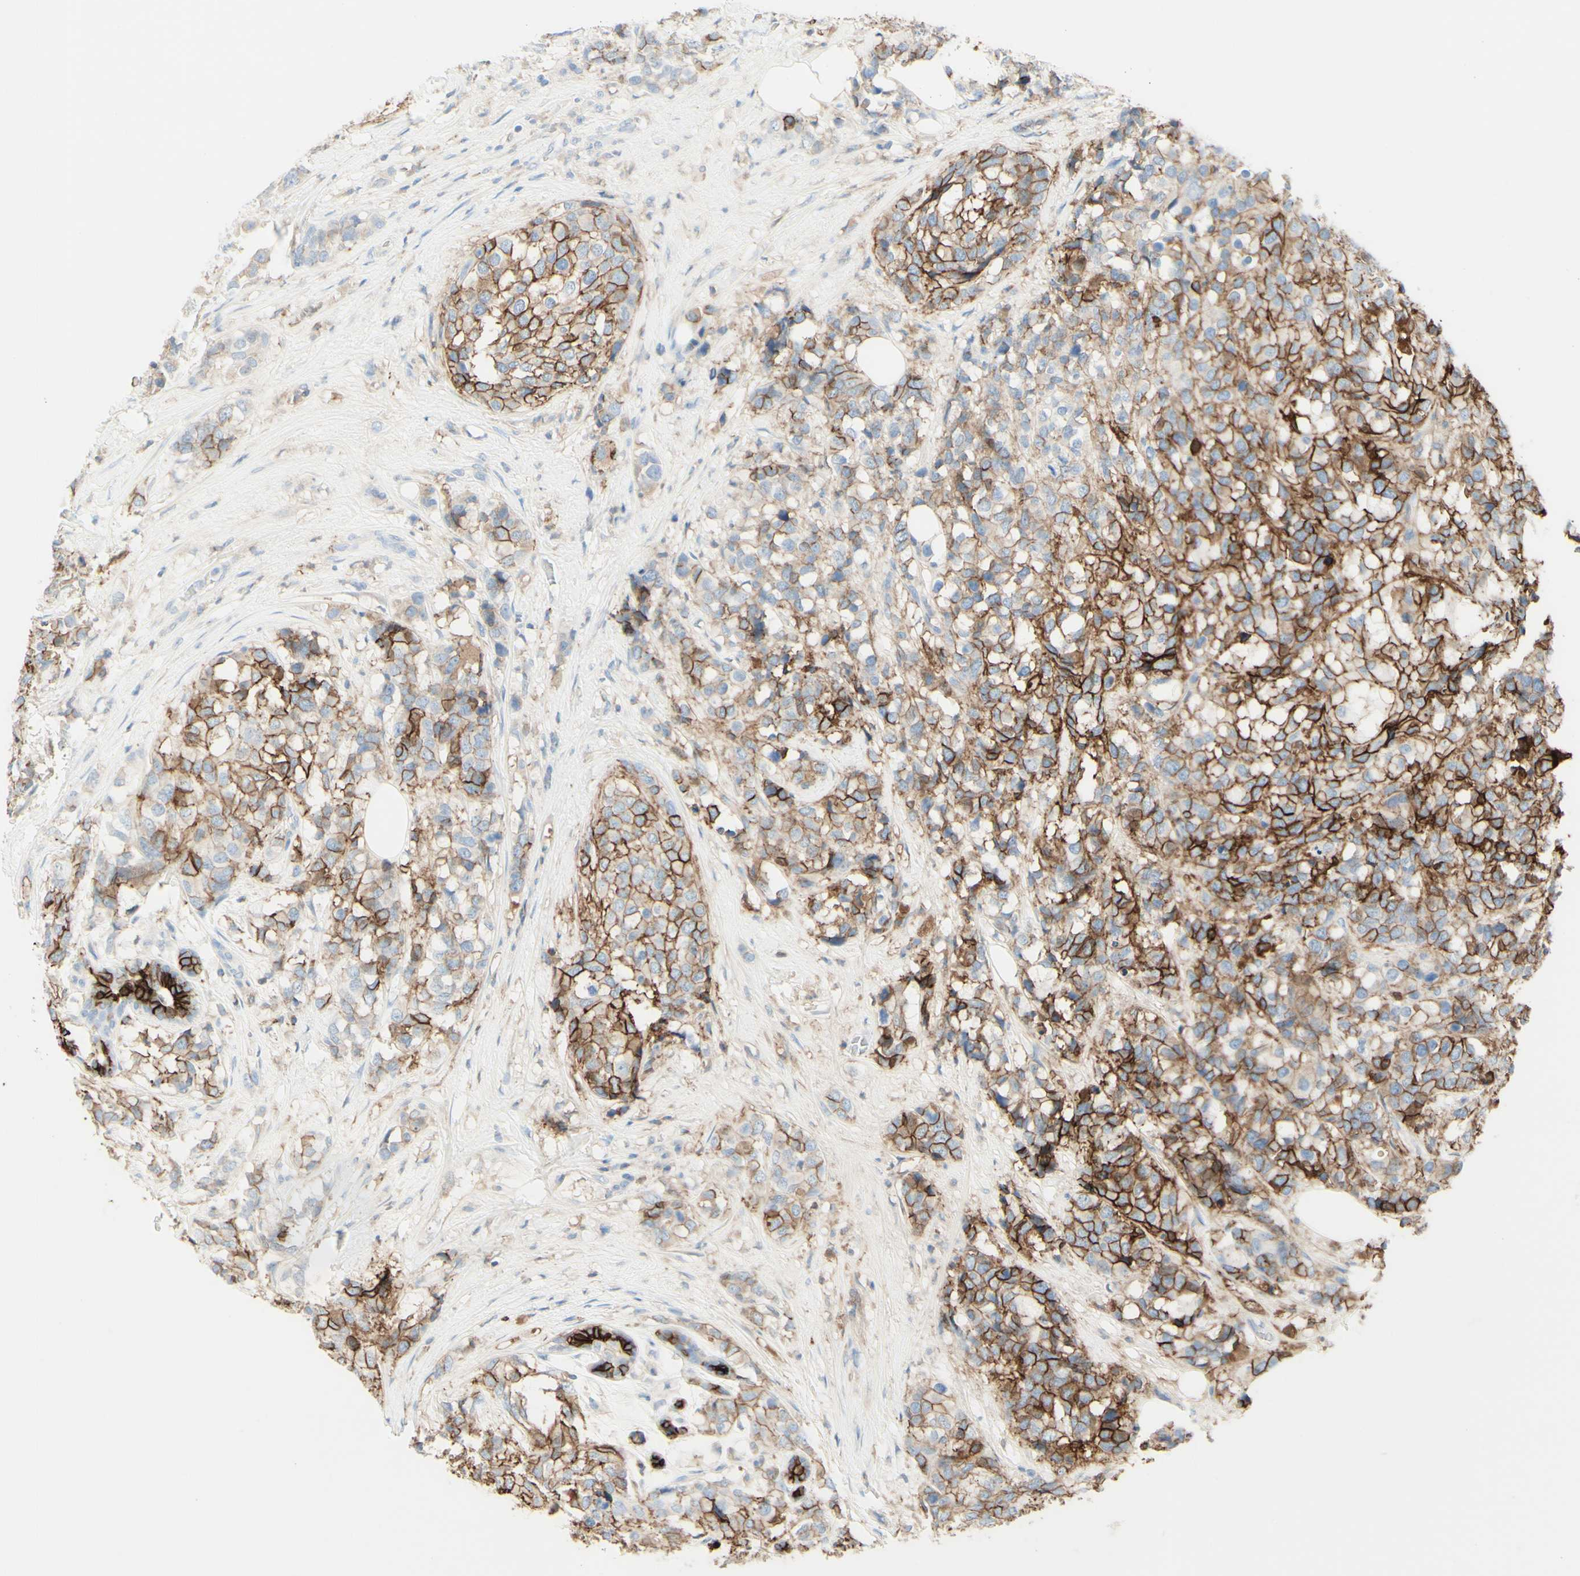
{"staining": {"intensity": "strong", "quantity": "25%-75%", "location": "cytoplasmic/membranous"}, "tissue": "breast cancer", "cell_type": "Tumor cells", "image_type": "cancer", "snomed": [{"axis": "morphology", "description": "Lobular carcinoma"}, {"axis": "topography", "description": "Breast"}], "caption": "A high-resolution image shows immunohistochemistry staining of breast cancer (lobular carcinoma), which displays strong cytoplasmic/membranous staining in about 25%-75% of tumor cells. The staining was performed using DAB (3,3'-diaminobenzidine), with brown indicating positive protein expression. Nuclei are stained blue with hematoxylin.", "gene": "ALCAM", "patient": {"sex": "female", "age": 59}}